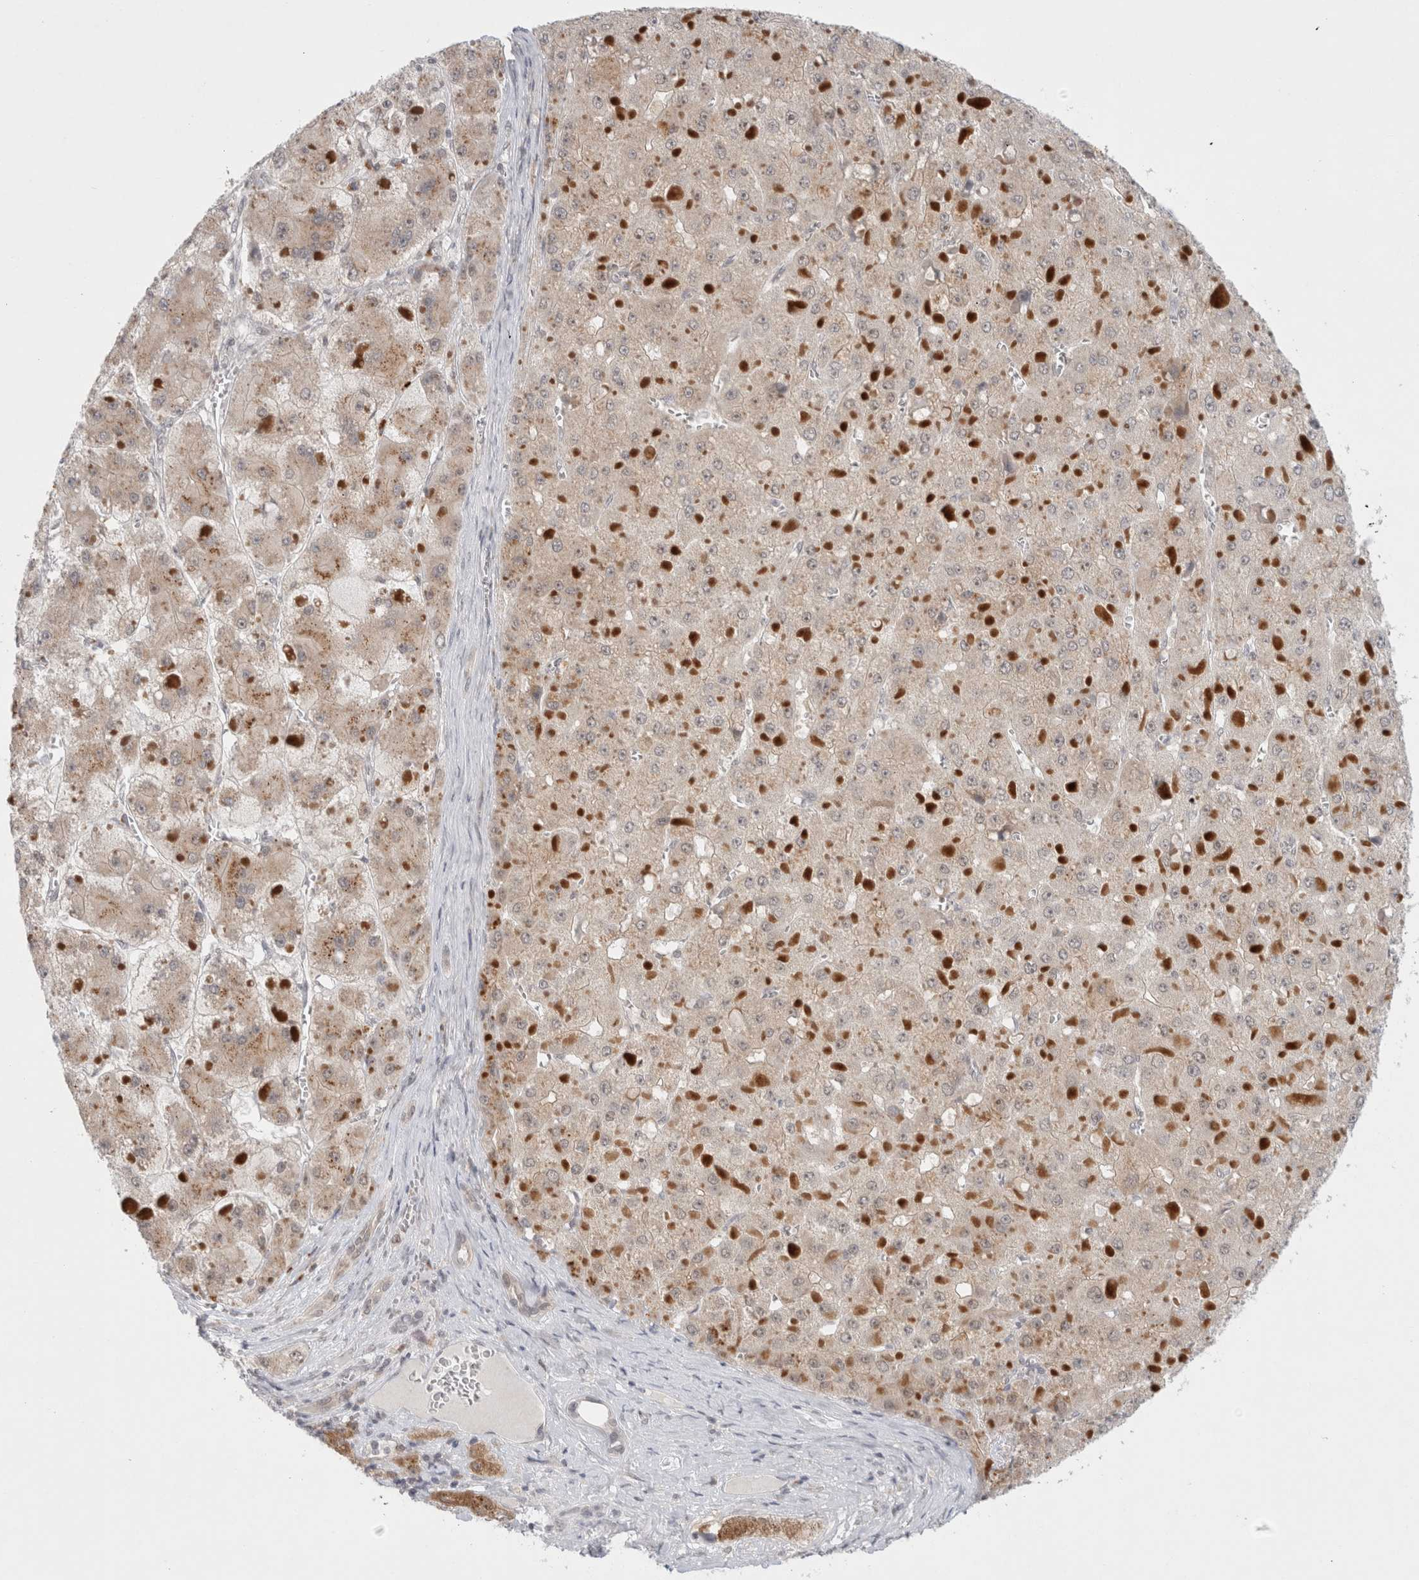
{"staining": {"intensity": "weak", "quantity": "25%-75%", "location": "cytoplasmic/membranous"}, "tissue": "liver cancer", "cell_type": "Tumor cells", "image_type": "cancer", "snomed": [{"axis": "morphology", "description": "Carcinoma, Hepatocellular, NOS"}, {"axis": "topography", "description": "Liver"}], "caption": "Liver cancer (hepatocellular carcinoma) stained for a protein (brown) shows weak cytoplasmic/membranous positive expression in about 25%-75% of tumor cells.", "gene": "FBXO42", "patient": {"sex": "female", "age": 73}}